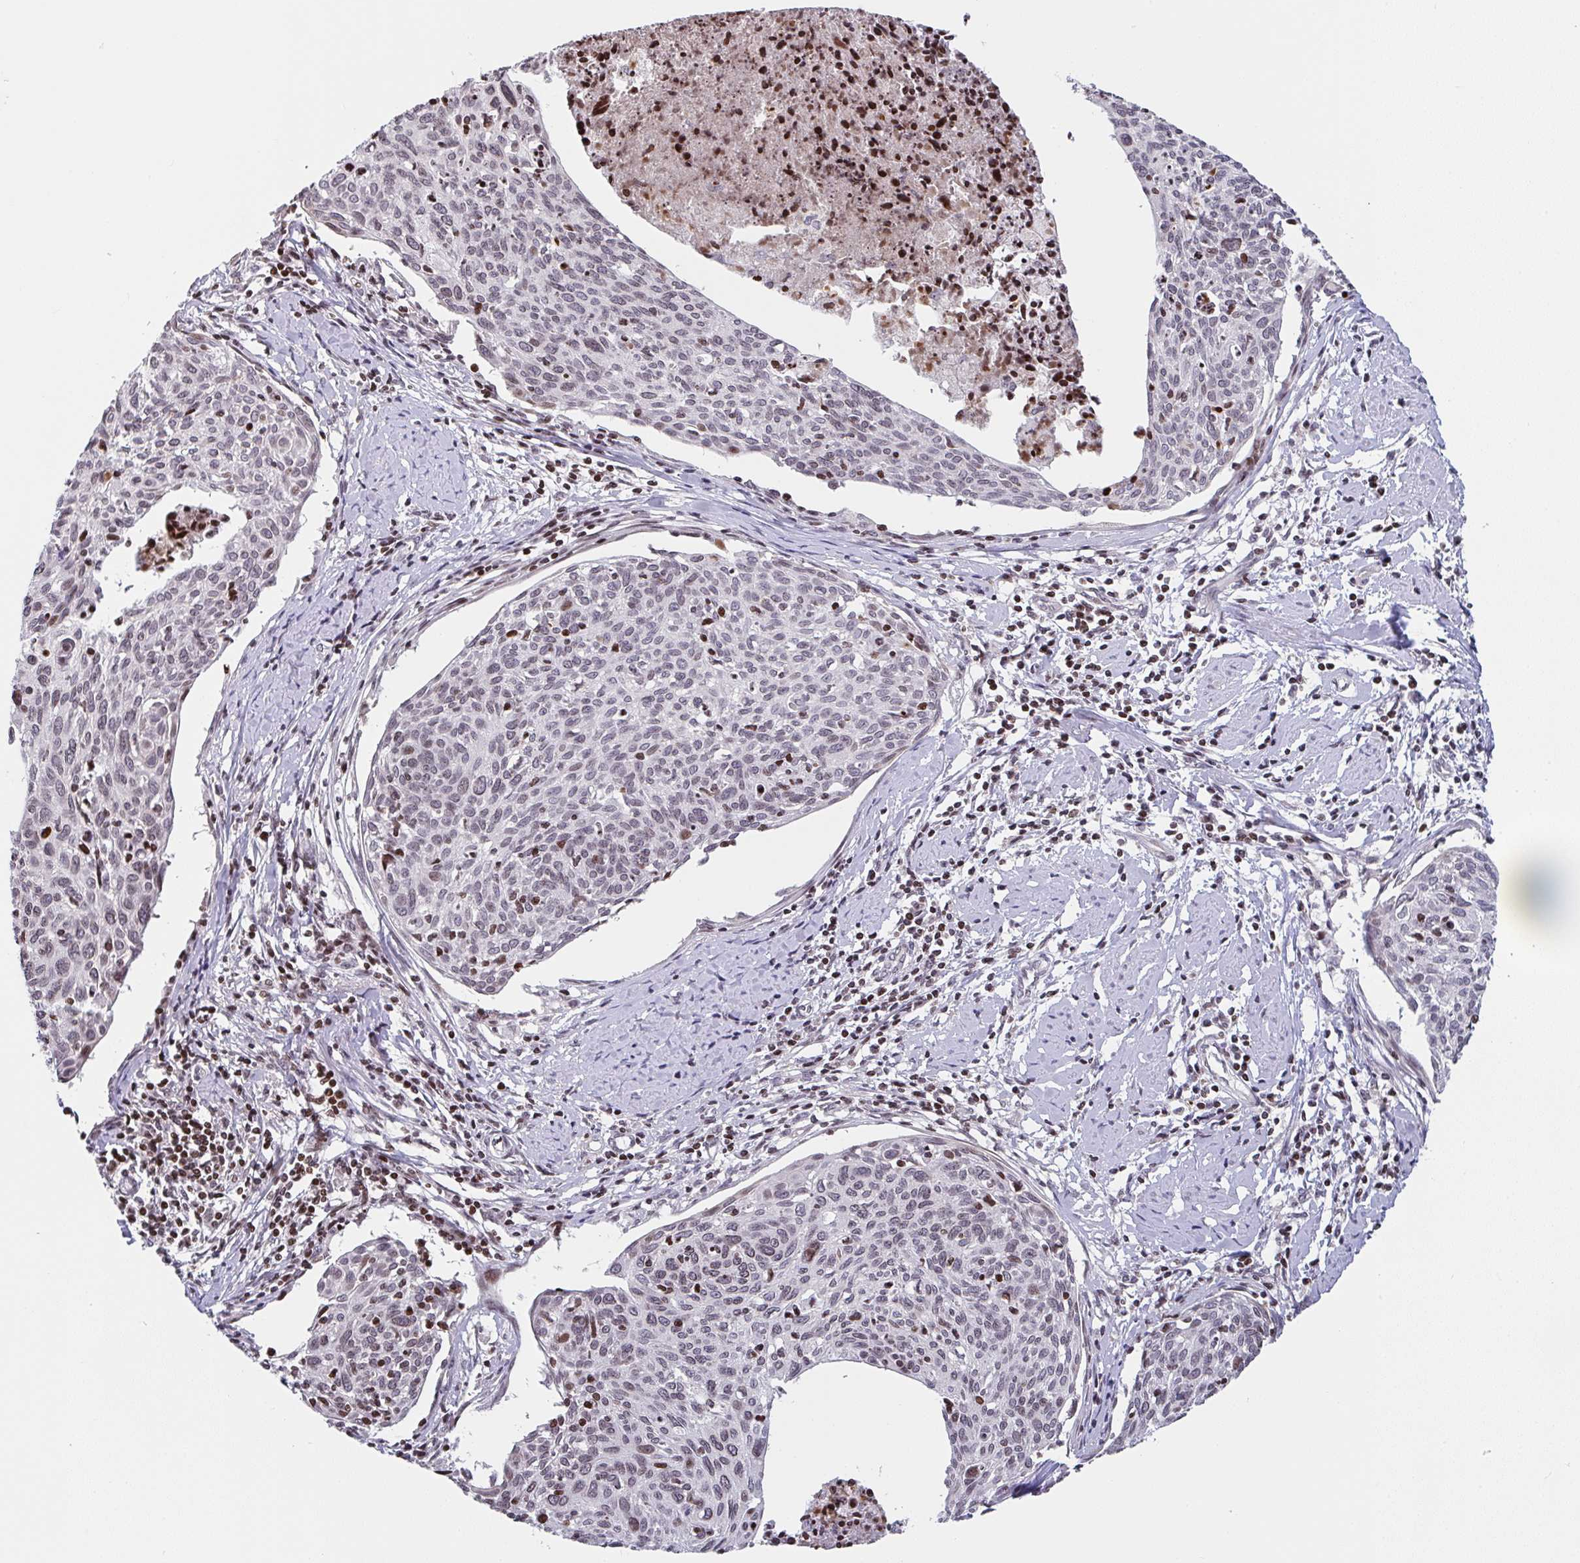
{"staining": {"intensity": "weak", "quantity": "<25%", "location": "nuclear"}, "tissue": "cervical cancer", "cell_type": "Tumor cells", "image_type": "cancer", "snomed": [{"axis": "morphology", "description": "Squamous cell carcinoma, NOS"}, {"axis": "topography", "description": "Cervix"}], "caption": "The image exhibits no staining of tumor cells in cervical squamous cell carcinoma.", "gene": "PCDHB8", "patient": {"sex": "female", "age": 49}}